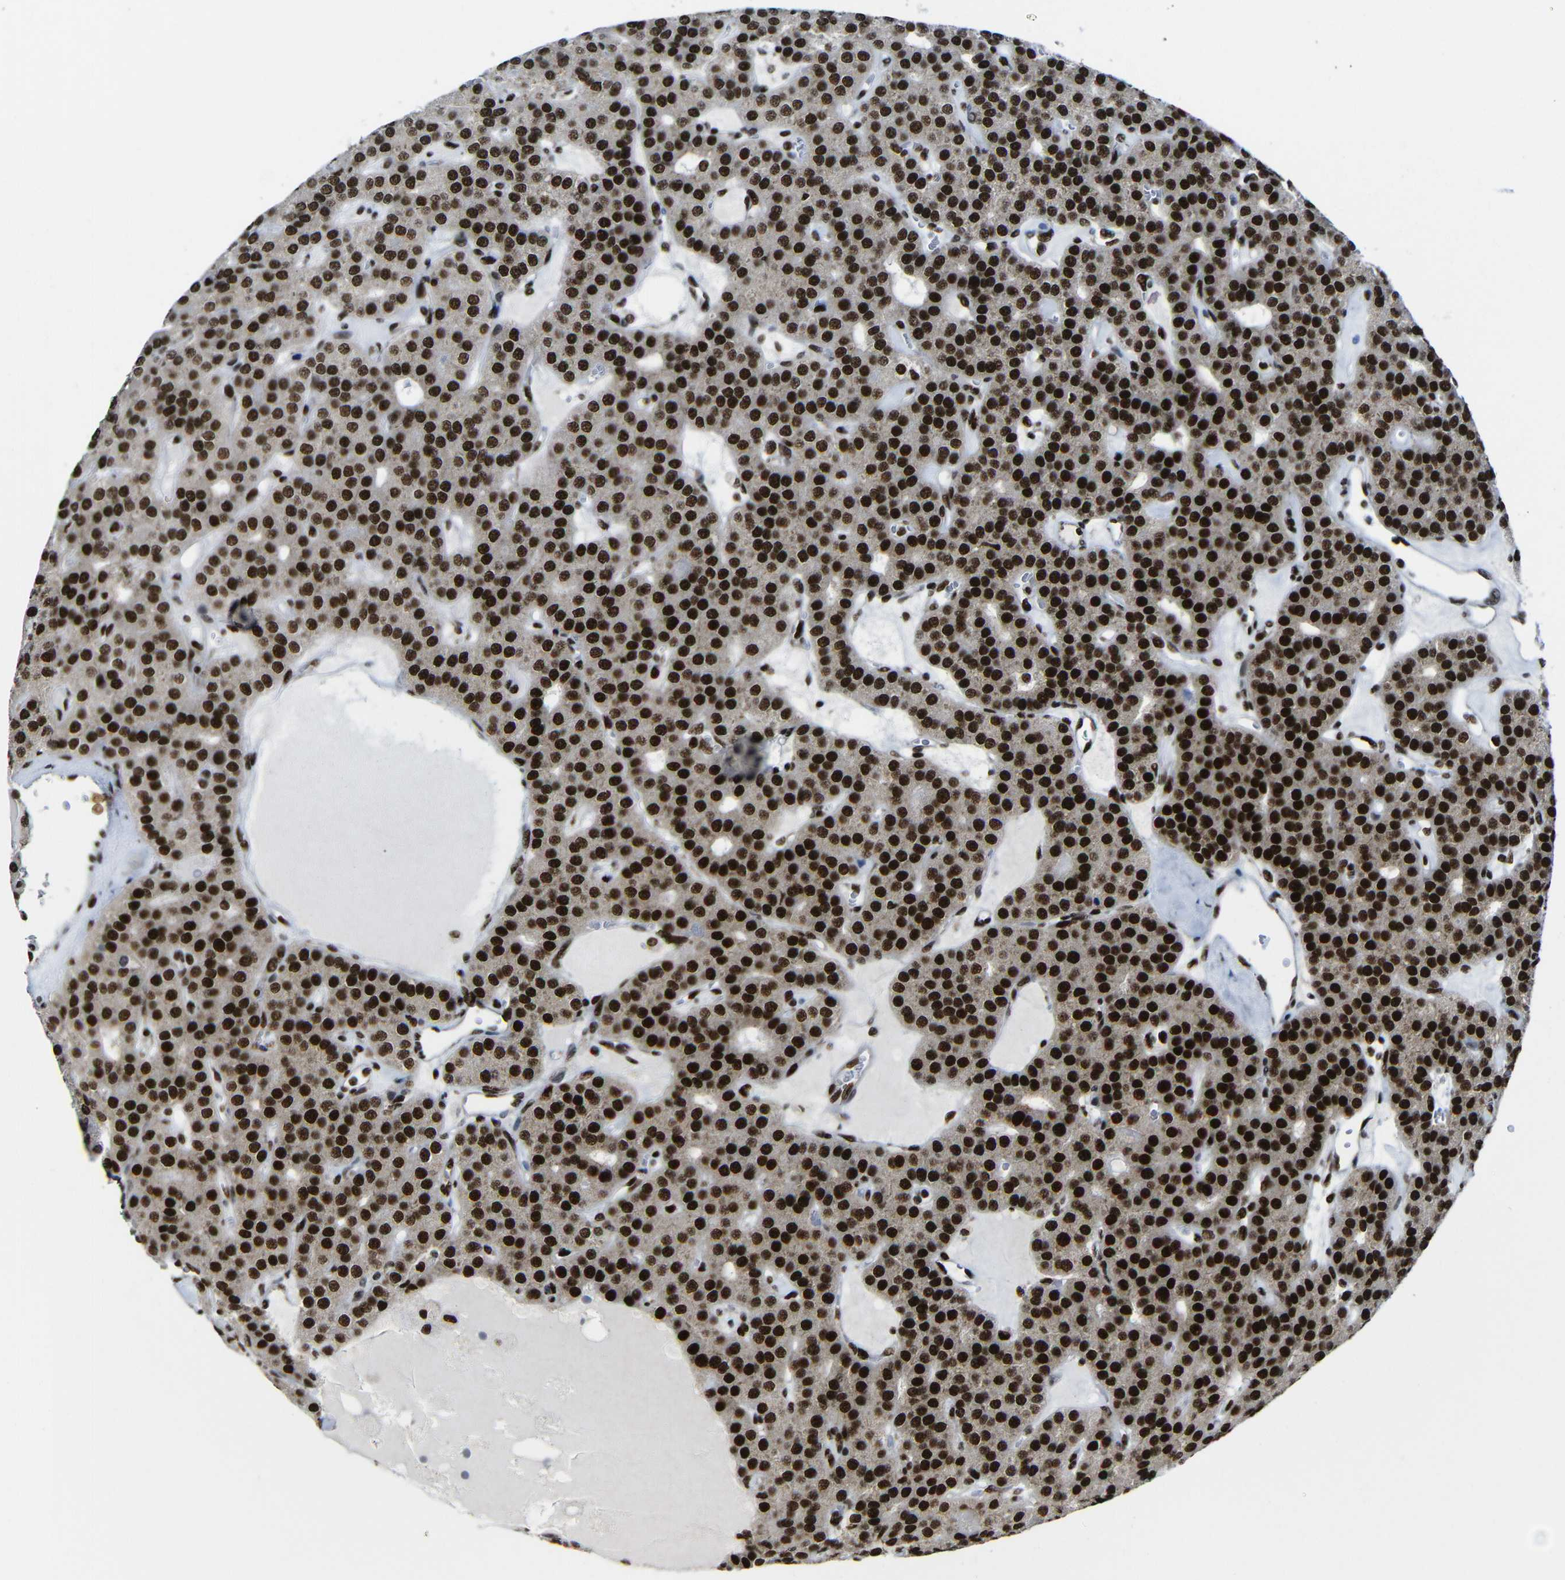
{"staining": {"intensity": "strong", "quantity": ">75%", "location": "nuclear"}, "tissue": "parathyroid gland", "cell_type": "Glandular cells", "image_type": "normal", "snomed": [{"axis": "morphology", "description": "Normal tissue, NOS"}, {"axis": "morphology", "description": "Adenoma, NOS"}, {"axis": "topography", "description": "Parathyroid gland"}], "caption": "IHC (DAB) staining of unremarkable parathyroid gland demonstrates strong nuclear protein positivity in approximately >75% of glandular cells.", "gene": "PTBP1", "patient": {"sex": "female", "age": 86}}